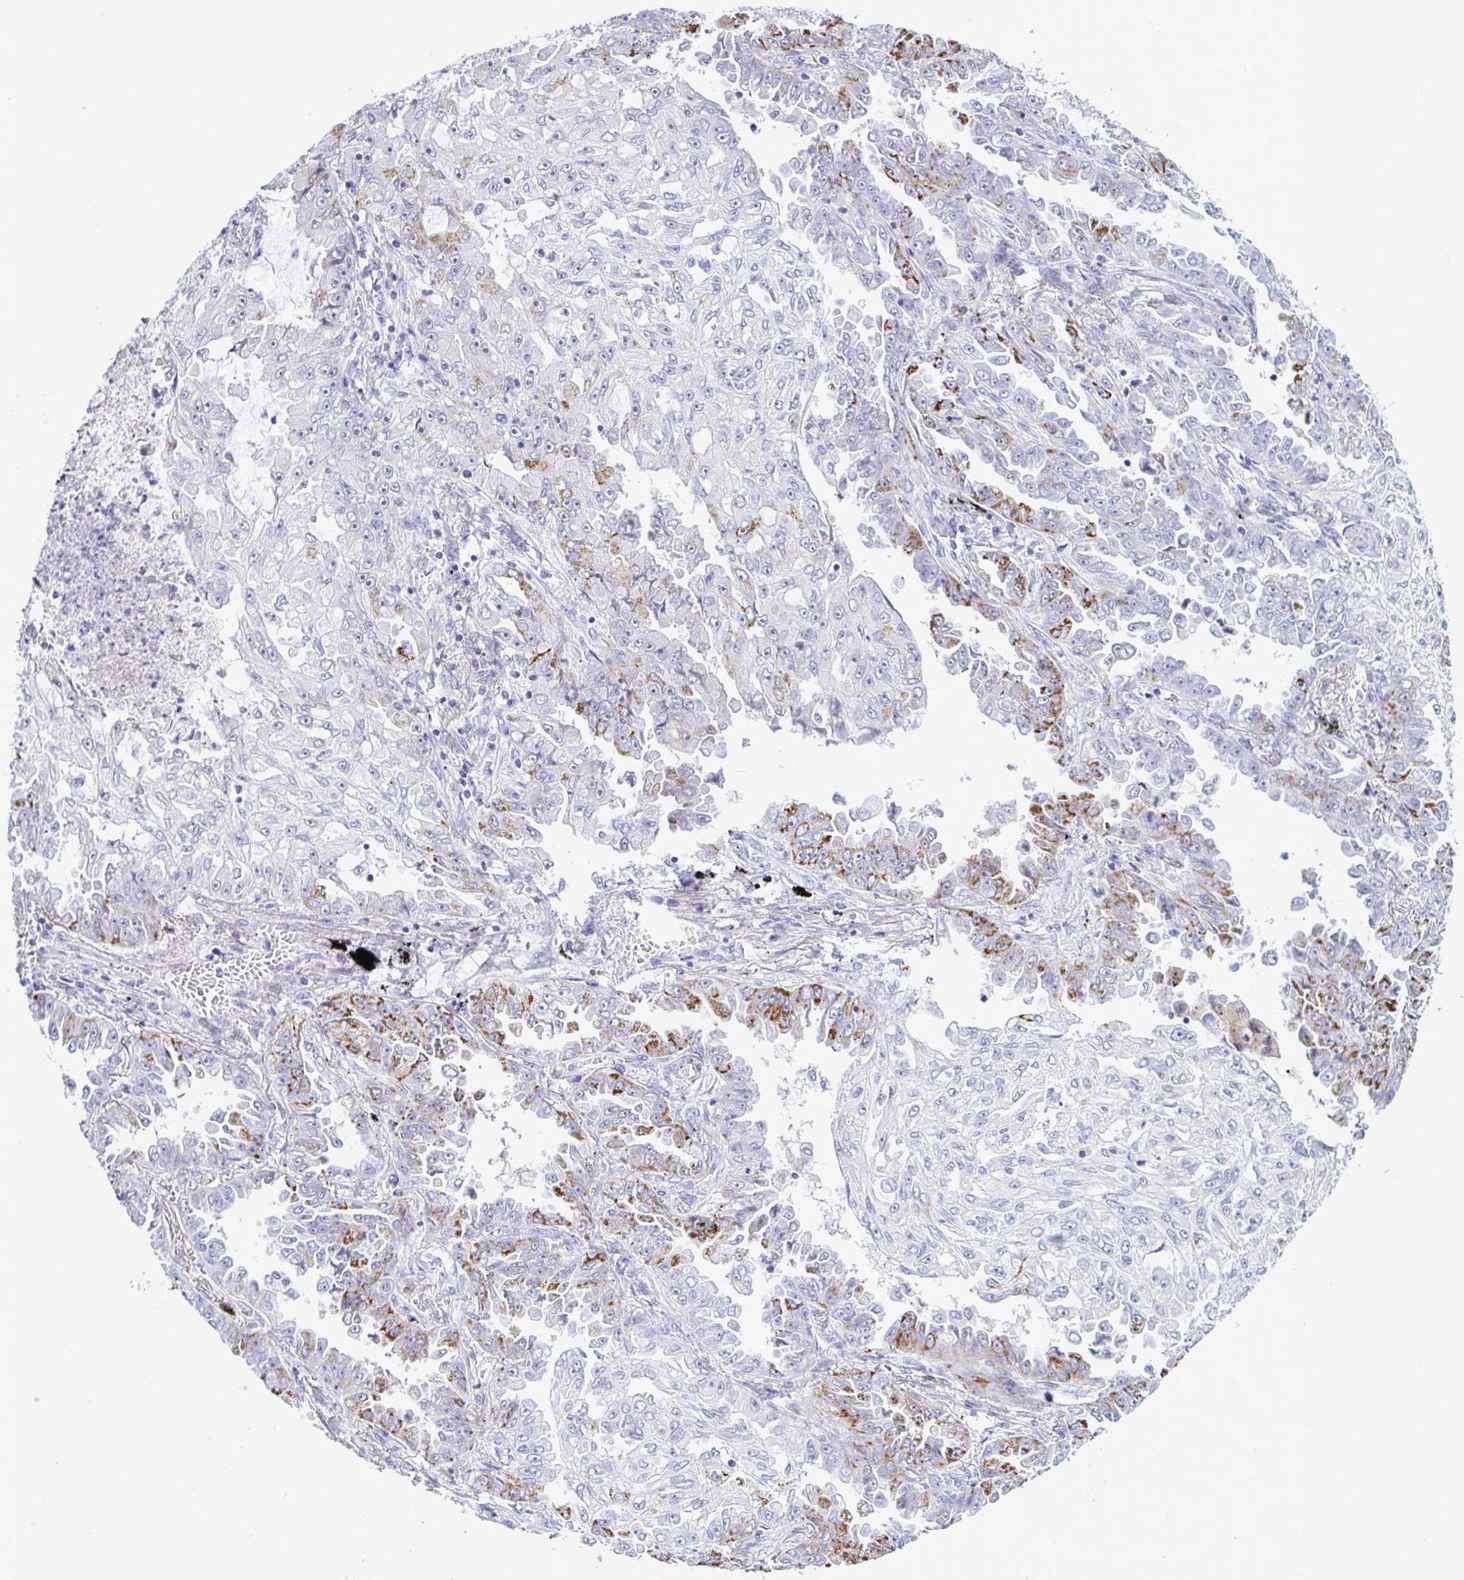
{"staining": {"intensity": "moderate", "quantity": "25%-75%", "location": "cytoplasmic/membranous"}, "tissue": "lung cancer", "cell_type": "Tumor cells", "image_type": "cancer", "snomed": [{"axis": "morphology", "description": "Adenocarcinoma, NOS"}, {"axis": "topography", "description": "Lung"}], "caption": "Tumor cells display moderate cytoplasmic/membranous staining in approximately 25%-75% of cells in lung cancer (adenocarcinoma).", "gene": "NBPF3", "patient": {"sex": "female", "age": 52}}